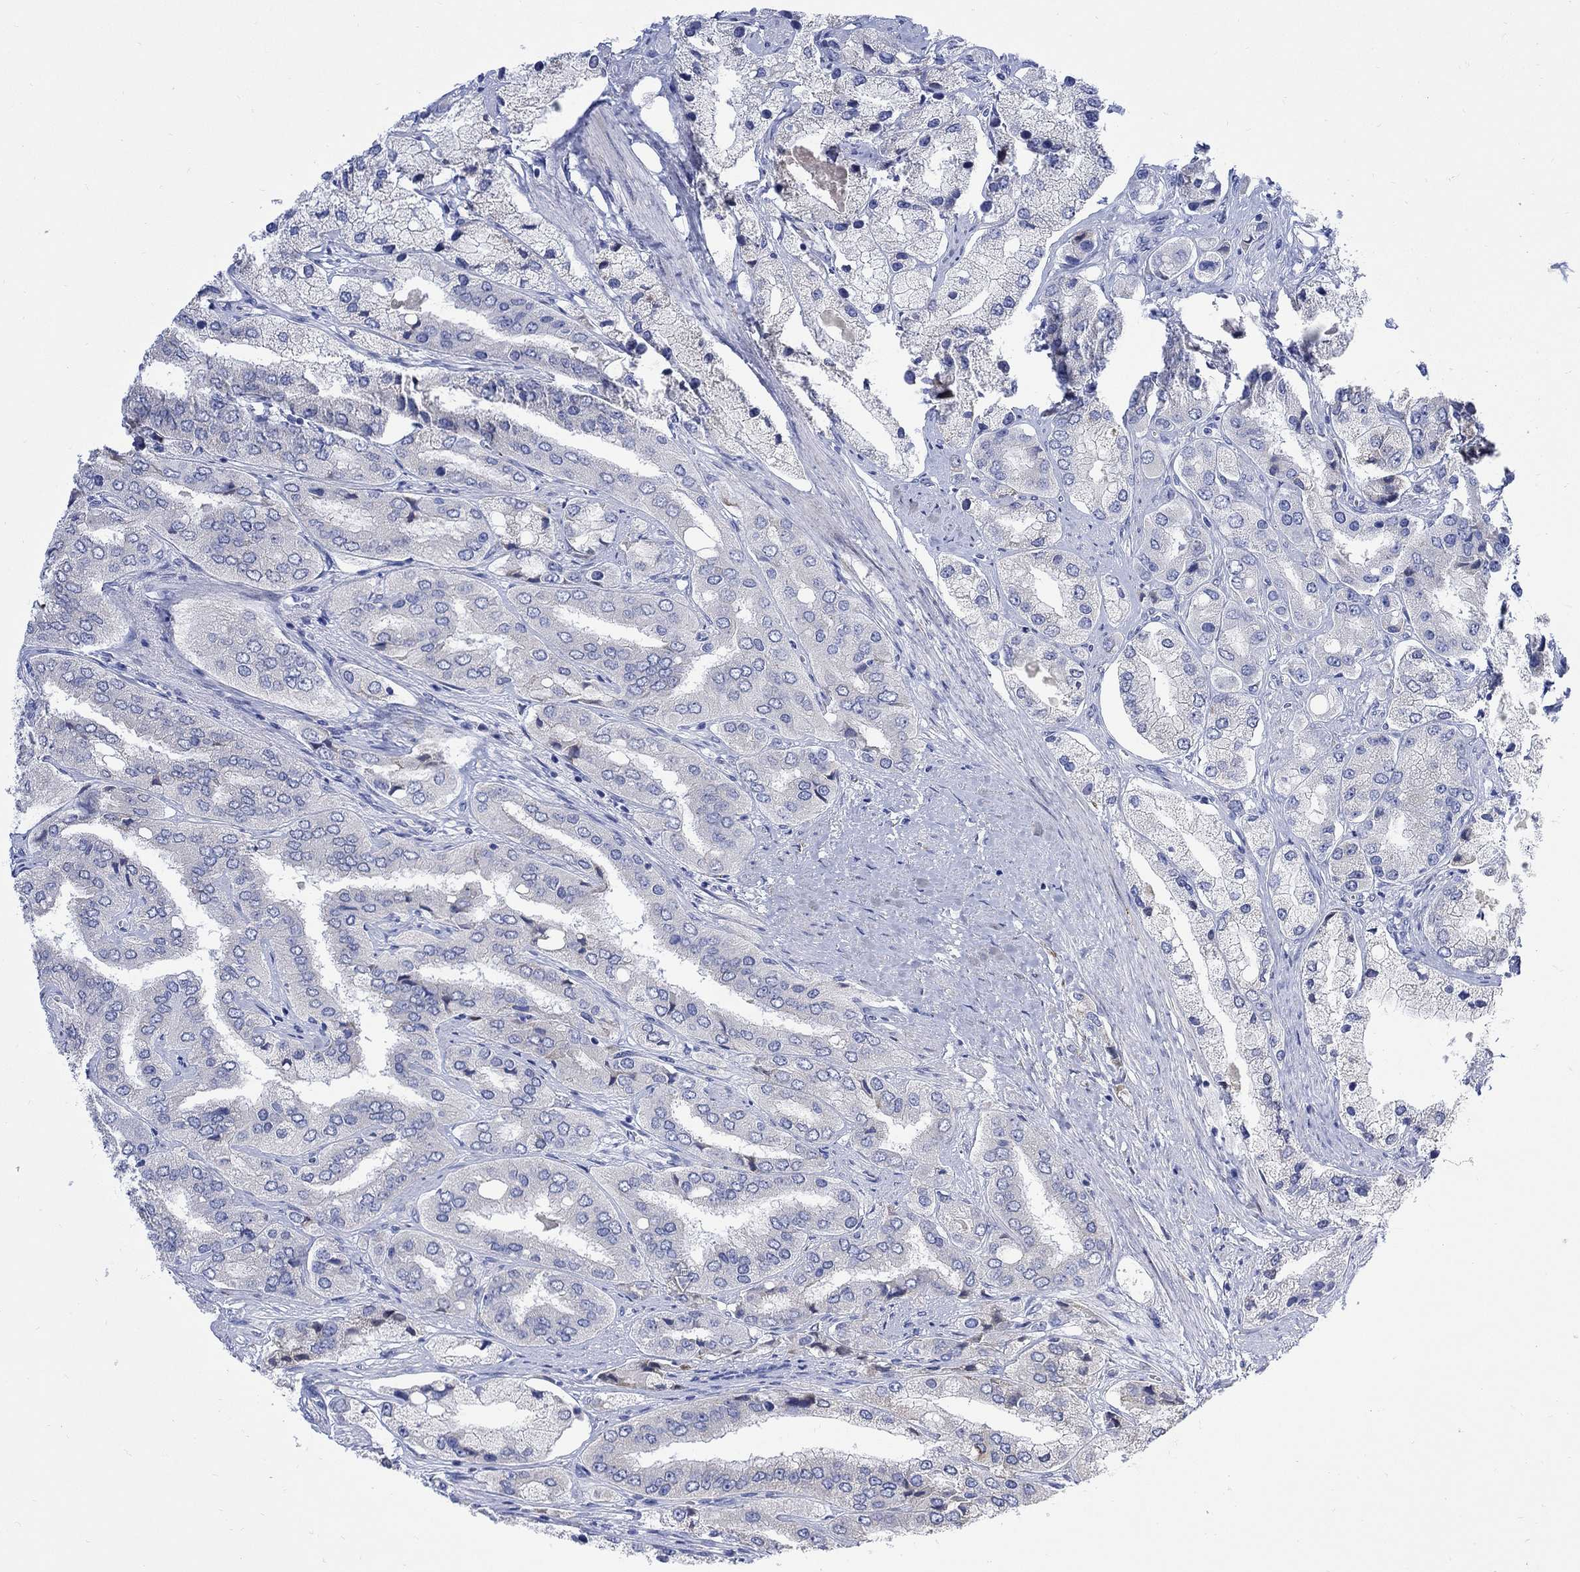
{"staining": {"intensity": "negative", "quantity": "none", "location": "none"}, "tissue": "prostate cancer", "cell_type": "Tumor cells", "image_type": "cancer", "snomed": [{"axis": "morphology", "description": "Adenocarcinoma, Low grade"}, {"axis": "topography", "description": "Prostate"}], "caption": "Immunohistochemical staining of human prostate cancer (adenocarcinoma (low-grade)) shows no significant staining in tumor cells.", "gene": "MYL1", "patient": {"sex": "male", "age": 69}}